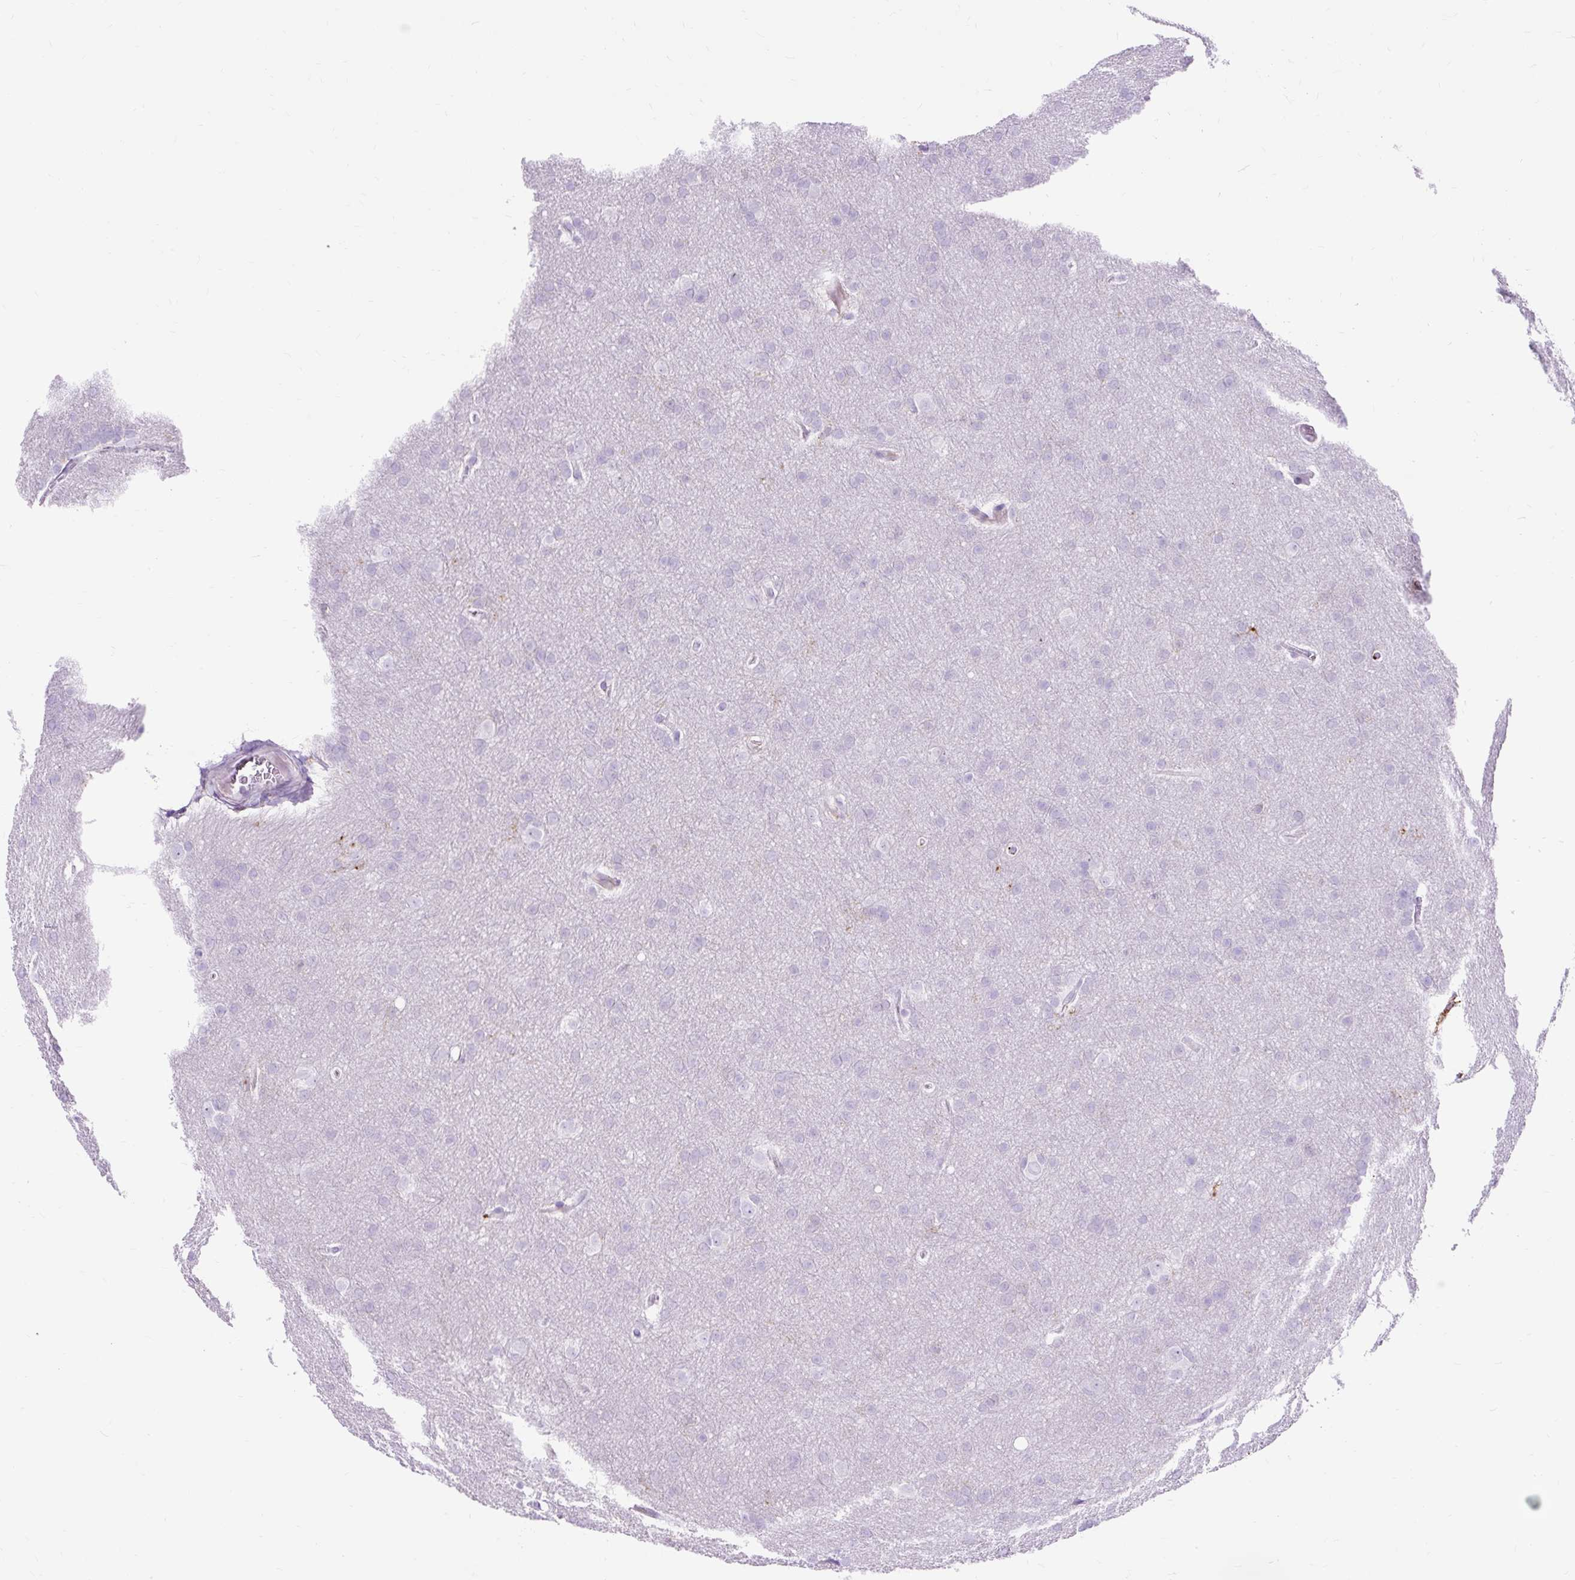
{"staining": {"intensity": "negative", "quantity": "none", "location": "none"}, "tissue": "glioma", "cell_type": "Tumor cells", "image_type": "cancer", "snomed": [{"axis": "morphology", "description": "Glioma, malignant, Low grade"}, {"axis": "topography", "description": "Brain"}], "caption": "IHC image of neoplastic tissue: malignant glioma (low-grade) stained with DAB demonstrates no significant protein staining in tumor cells.", "gene": "HLA-DRA", "patient": {"sex": "female", "age": 32}}